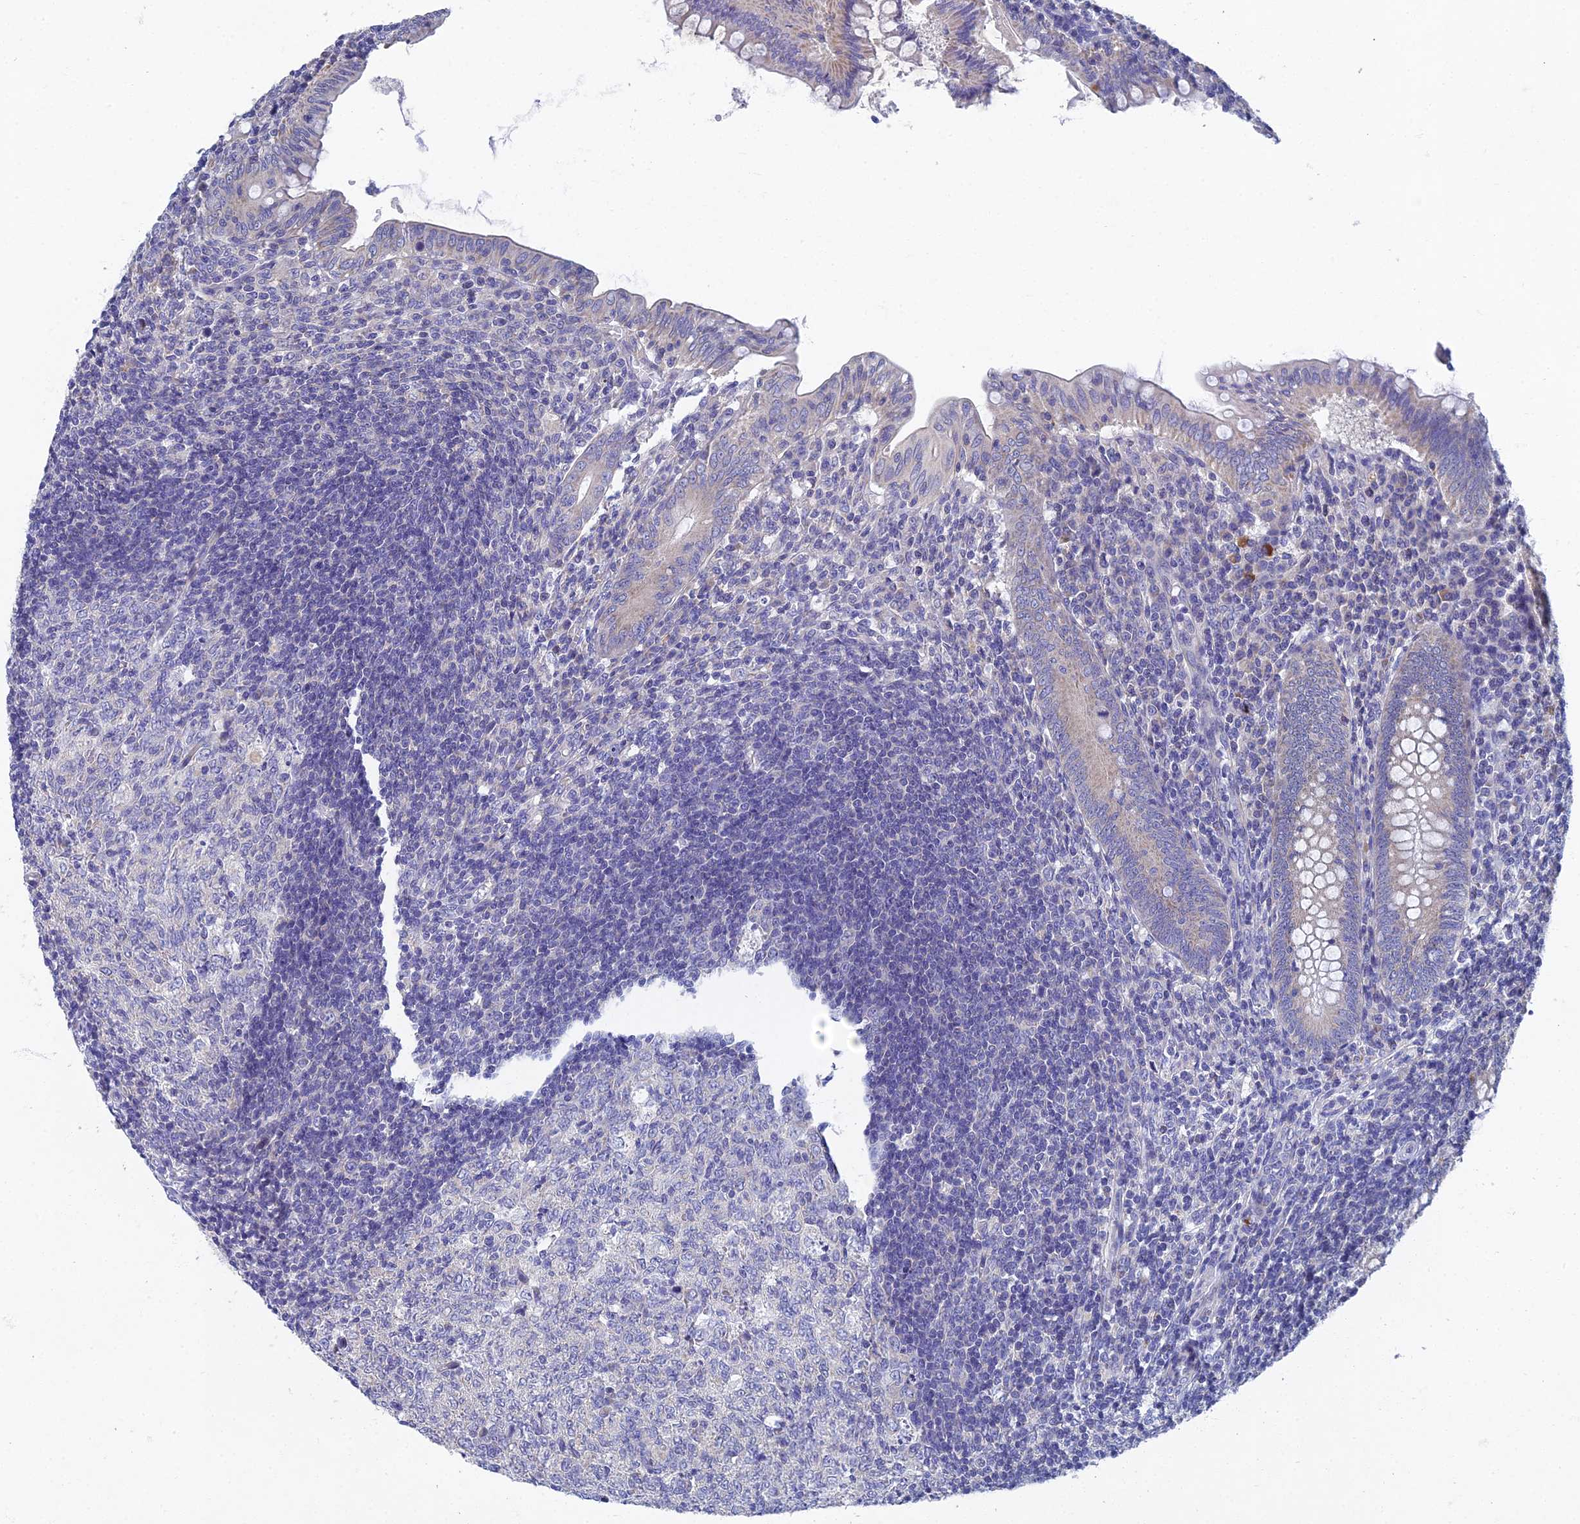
{"staining": {"intensity": "weak", "quantity": "25%-75%", "location": "cytoplasmic/membranous"}, "tissue": "appendix", "cell_type": "Glandular cells", "image_type": "normal", "snomed": [{"axis": "morphology", "description": "Normal tissue, NOS"}, {"axis": "topography", "description": "Appendix"}], "caption": "A high-resolution image shows immunohistochemistry (IHC) staining of normal appendix, which reveals weak cytoplasmic/membranous positivity in approximately 25%-75% of glandular cells.", "gene": "SPIN4", "patient": {"sex": "male", "age": 14}}